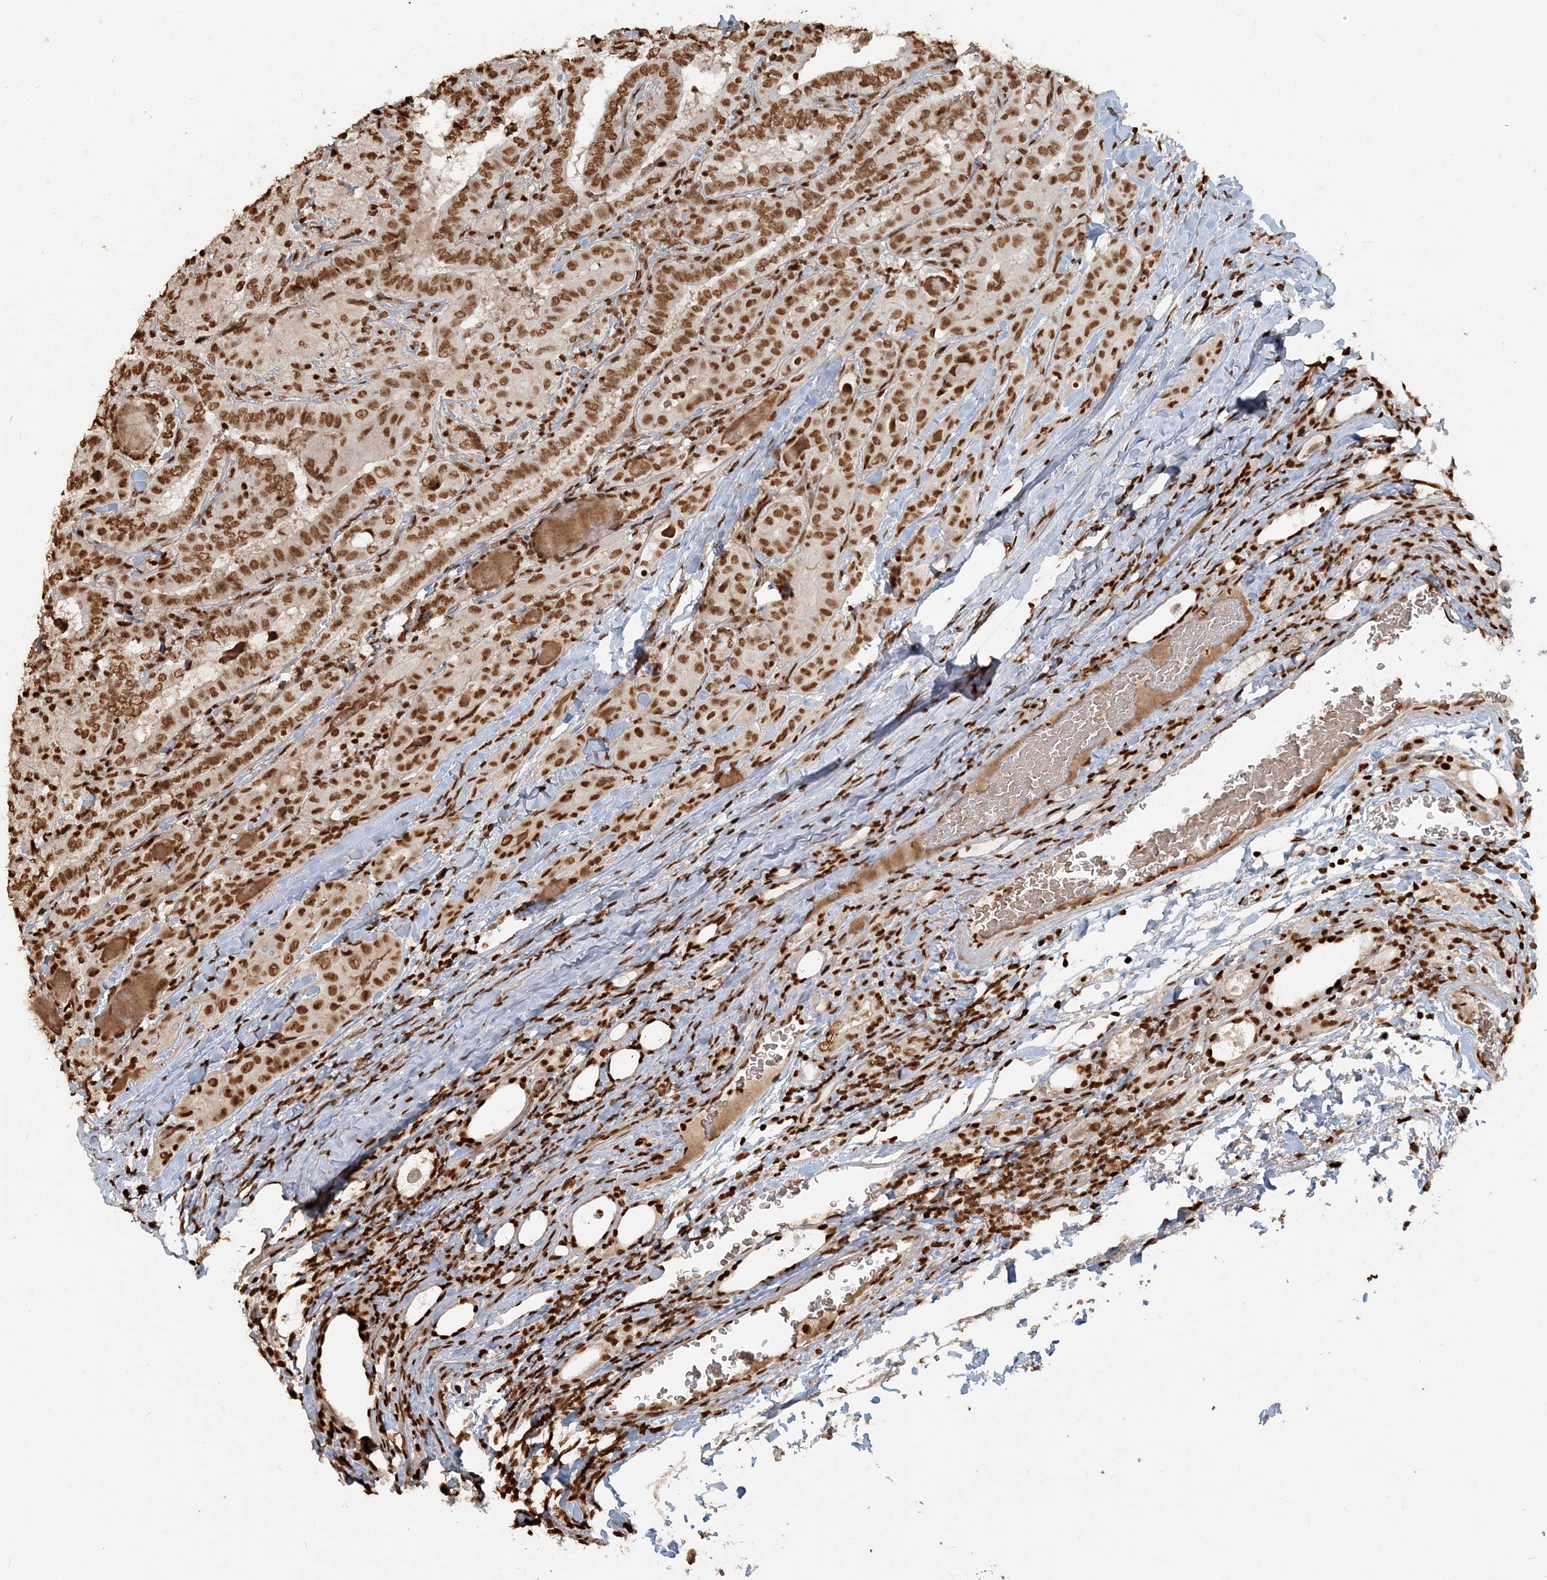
{"staining": {"intensity": "moderate", "quantity": ">75%", "location": "nuclear"}, "tissue": "thyroid cancer", "cell_type": "Tumor cells", "image_type": "cancer", "snomed": [{"axis": "morphology", "description": "Papillary adenocarcinoma, NOS"}, {"axis": "topography", "description": "Thyroid gland"}], "caption": "This histopathology image displays papillary adenocarcinoma (thyroid) stained with immunohistochemistry (IHC) to label a protein in brown. The nuclear of tumor cells show moderate positivity for the protein. Nuclei are counter-stained blue.", "gene": "H3-3B", "patient": {"sex": "female", "age": 72}}